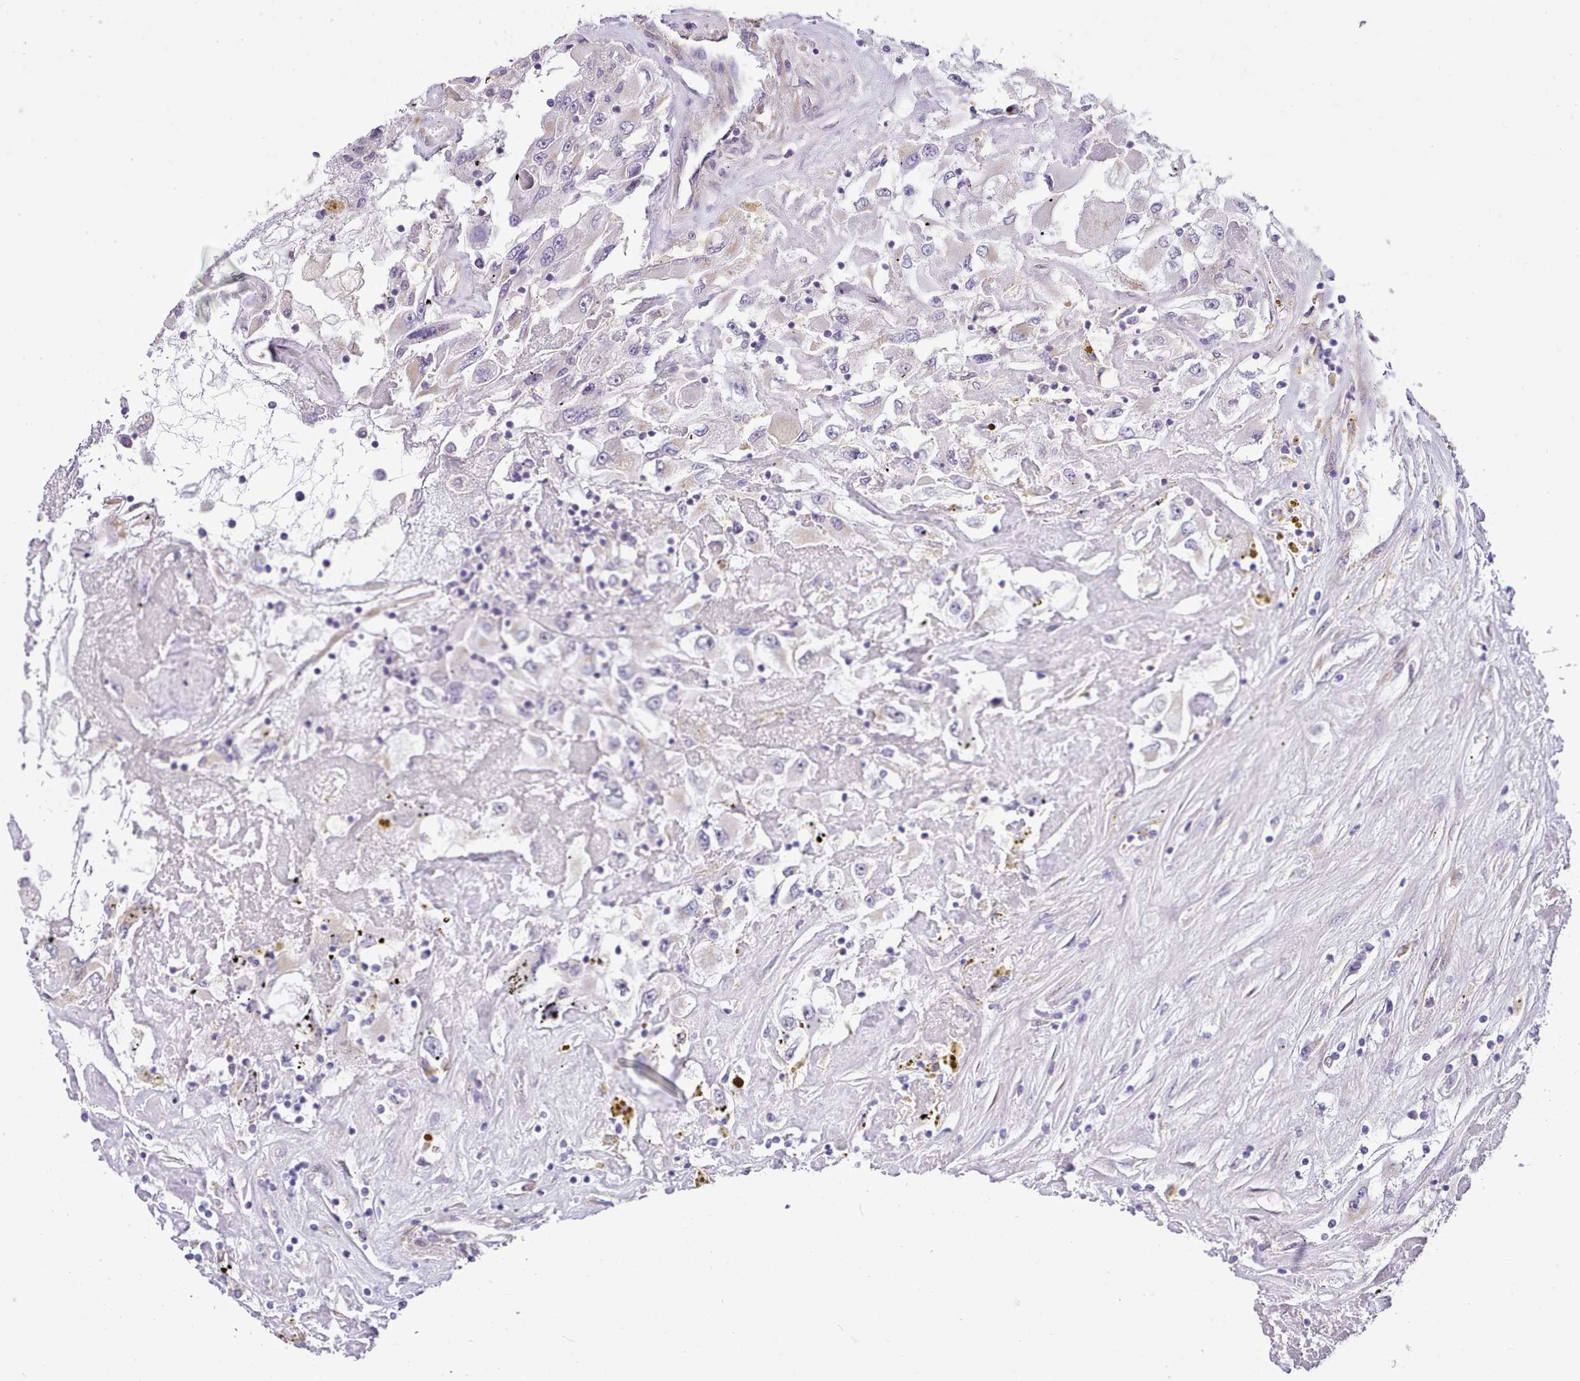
{"staining": {"intensity": "negative", "quantity": "none", "location": "none"}, "tissue": "renal cancer", "cell_type": "Tumor cells", "image_type": "cancer", "snomed": [{"axis": "morphology", "description": "Adenocarcinoma, NOS"}, {"axis": "topography", "description": "Kidney"}], "caption": "An immunohistochemistry (IHC) micrograph of renal adenocarcinoma is shown. There is no staining in tumor cells of renal adenocarcinoma. (Brightfield microscopy of DAB IHC at high magnification).", "gene": "HOXB7", "patient": {"sex": "female", "age": 52}}